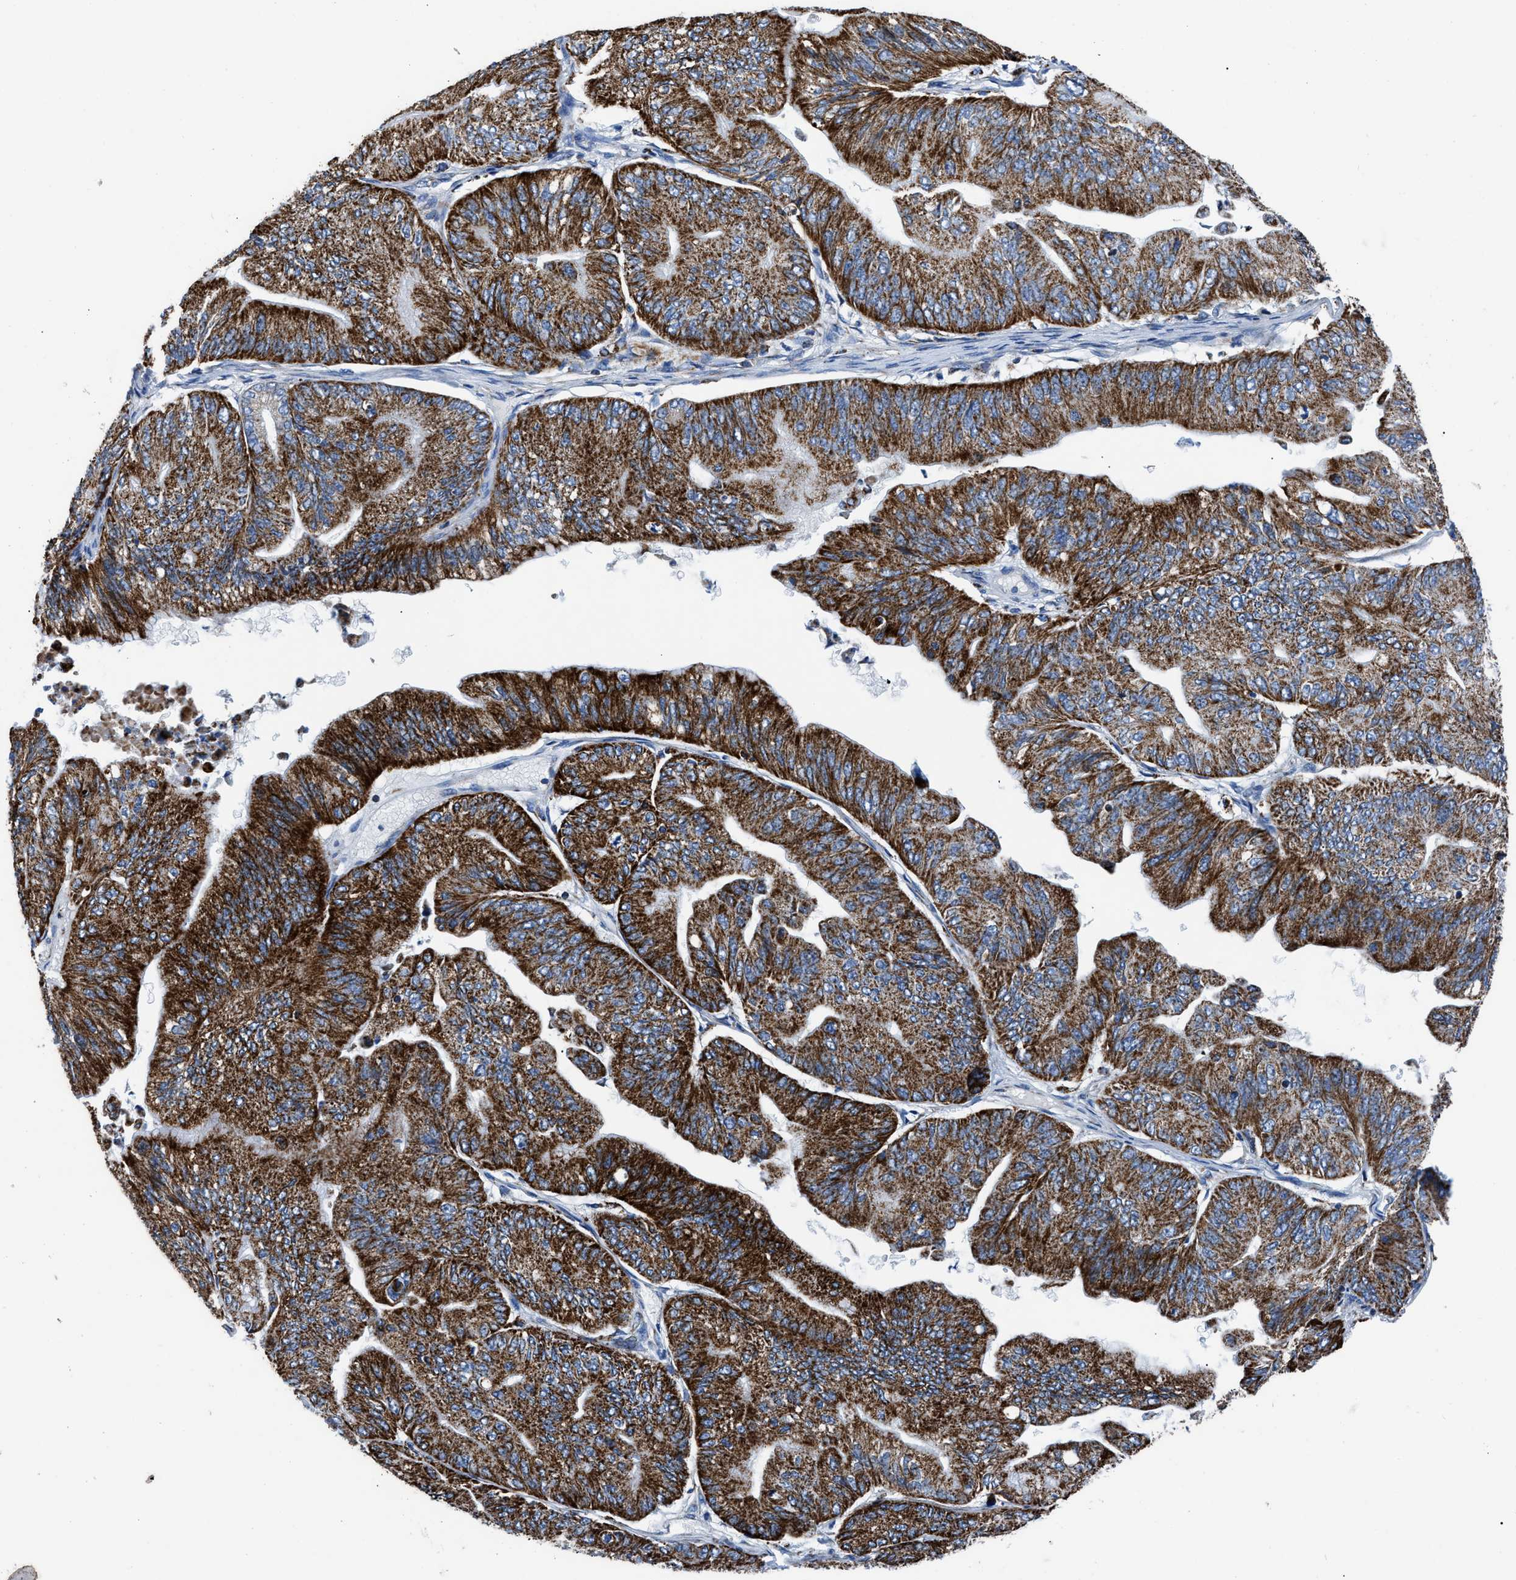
{"staining": {"intensity": "strong", "quantity": ">75%", "location": "cytoplasmic/membranous"}, "tissue": "ovarian cancer", "cell_type": "Tumor cells", "image_type": "cancer", "snomed": [{"axis": "morphology", "description": "Cystadenocarcinoma, mucinous, NOS"}, {"axis": "topography", "description": "Ovary"}], "caption": "Human ovarian mucinous cystadenocarcinoma stained with a brown dye shows strong cytoplasmic/membranous positive staining in approximately >75% of tumor cells.", "gene": "ZDHHC3", "patient": {"sex": "female", "age": 61}}